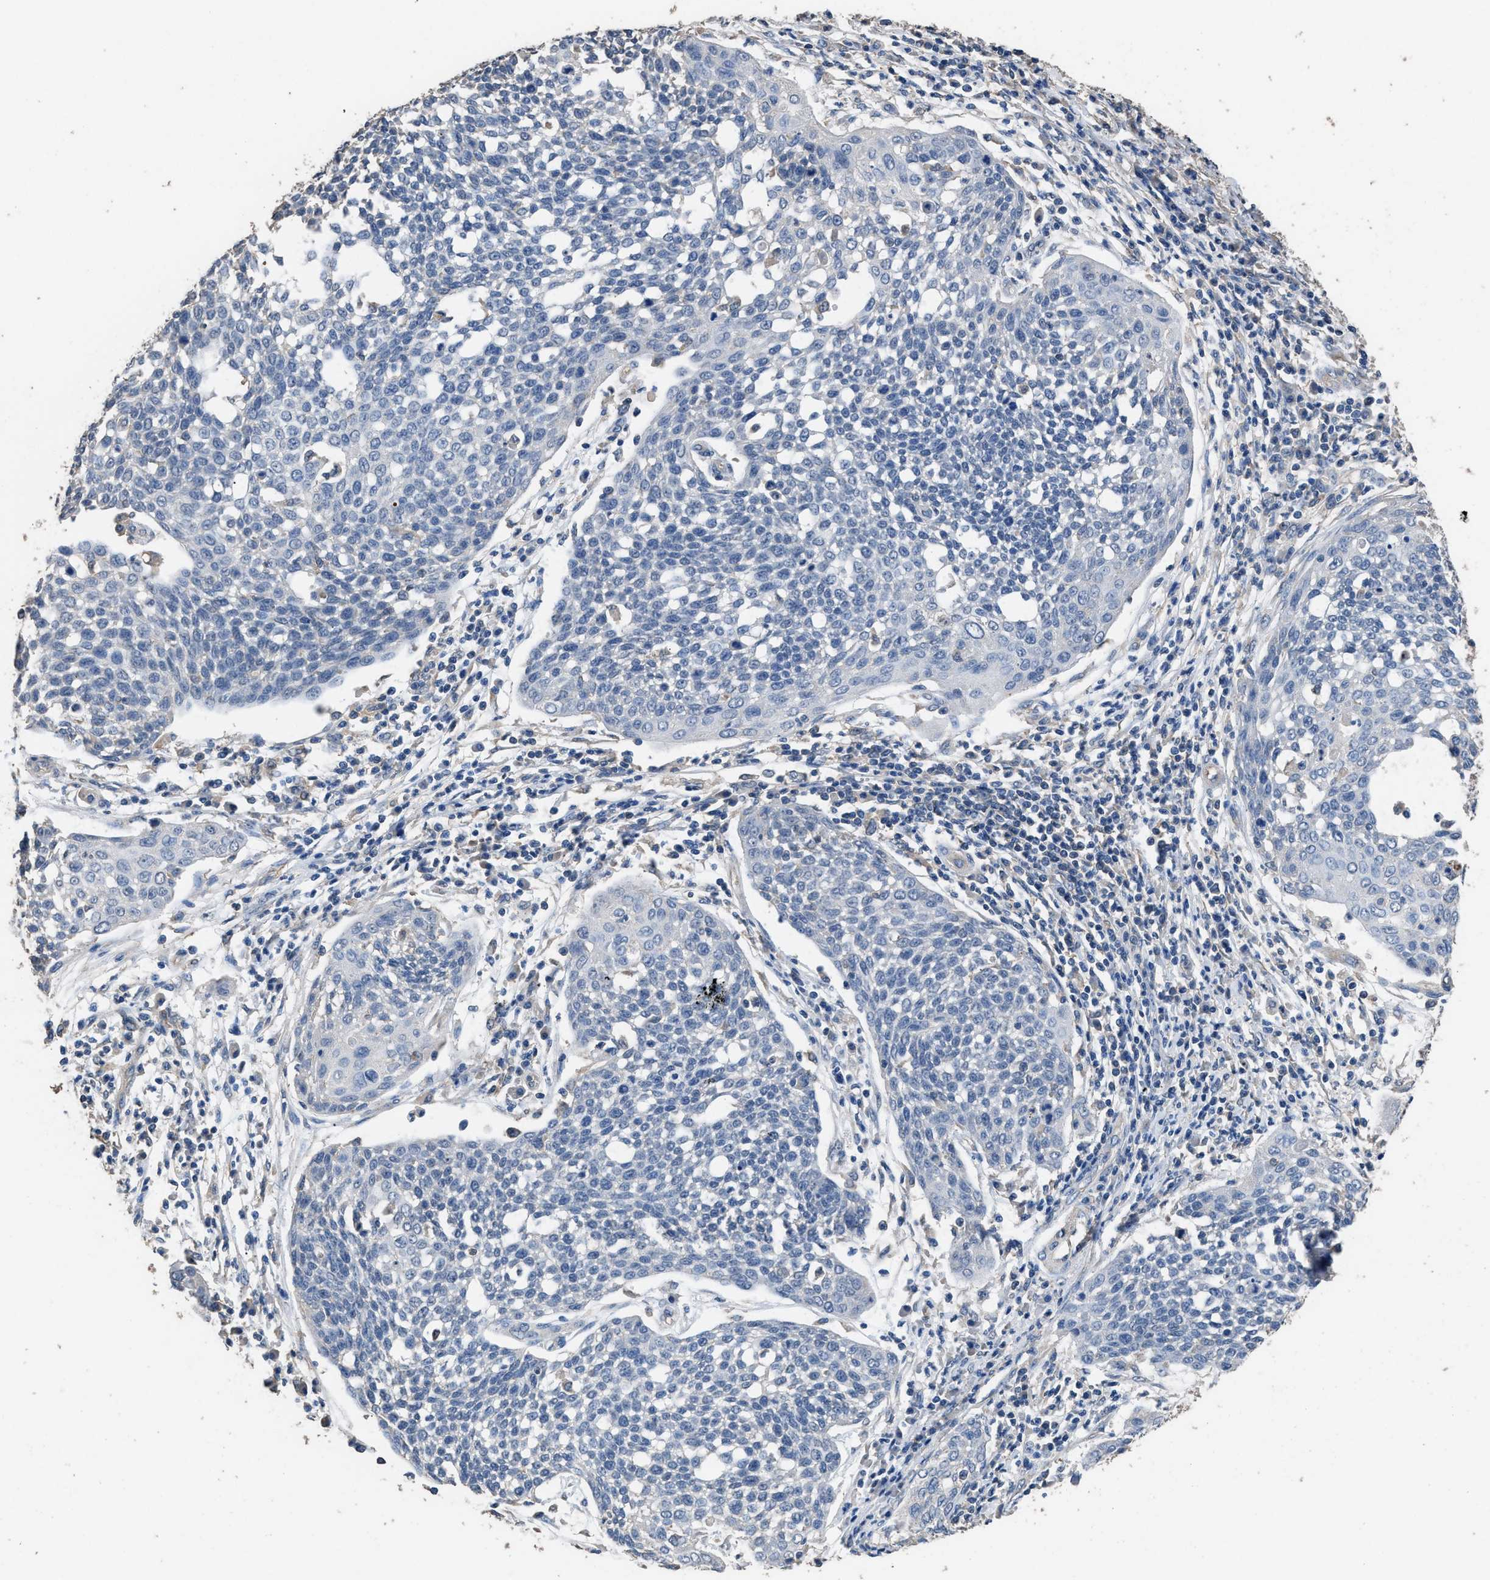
{"staining": {"intensity": "negative", "quantity": "none", "location": "none"}, "tissue": "cervical cancer", "cell_type": "Tumor cells", "image_type": "cancer", "snomed": [{"axis": "morphology", "description": "Squamous cell carcinoma, NOS"}, {"axis": "topography", "description": "Cervix"}], "caption": "Micrograph shows no significant protein positivity in tumor cells of cervical cancer. (Brightfield microscopy of DAB immunohistochemistry (IHC) at high magnification).", "gene": "ITSN1", "patient": {"sex": "female", "age": 34}}